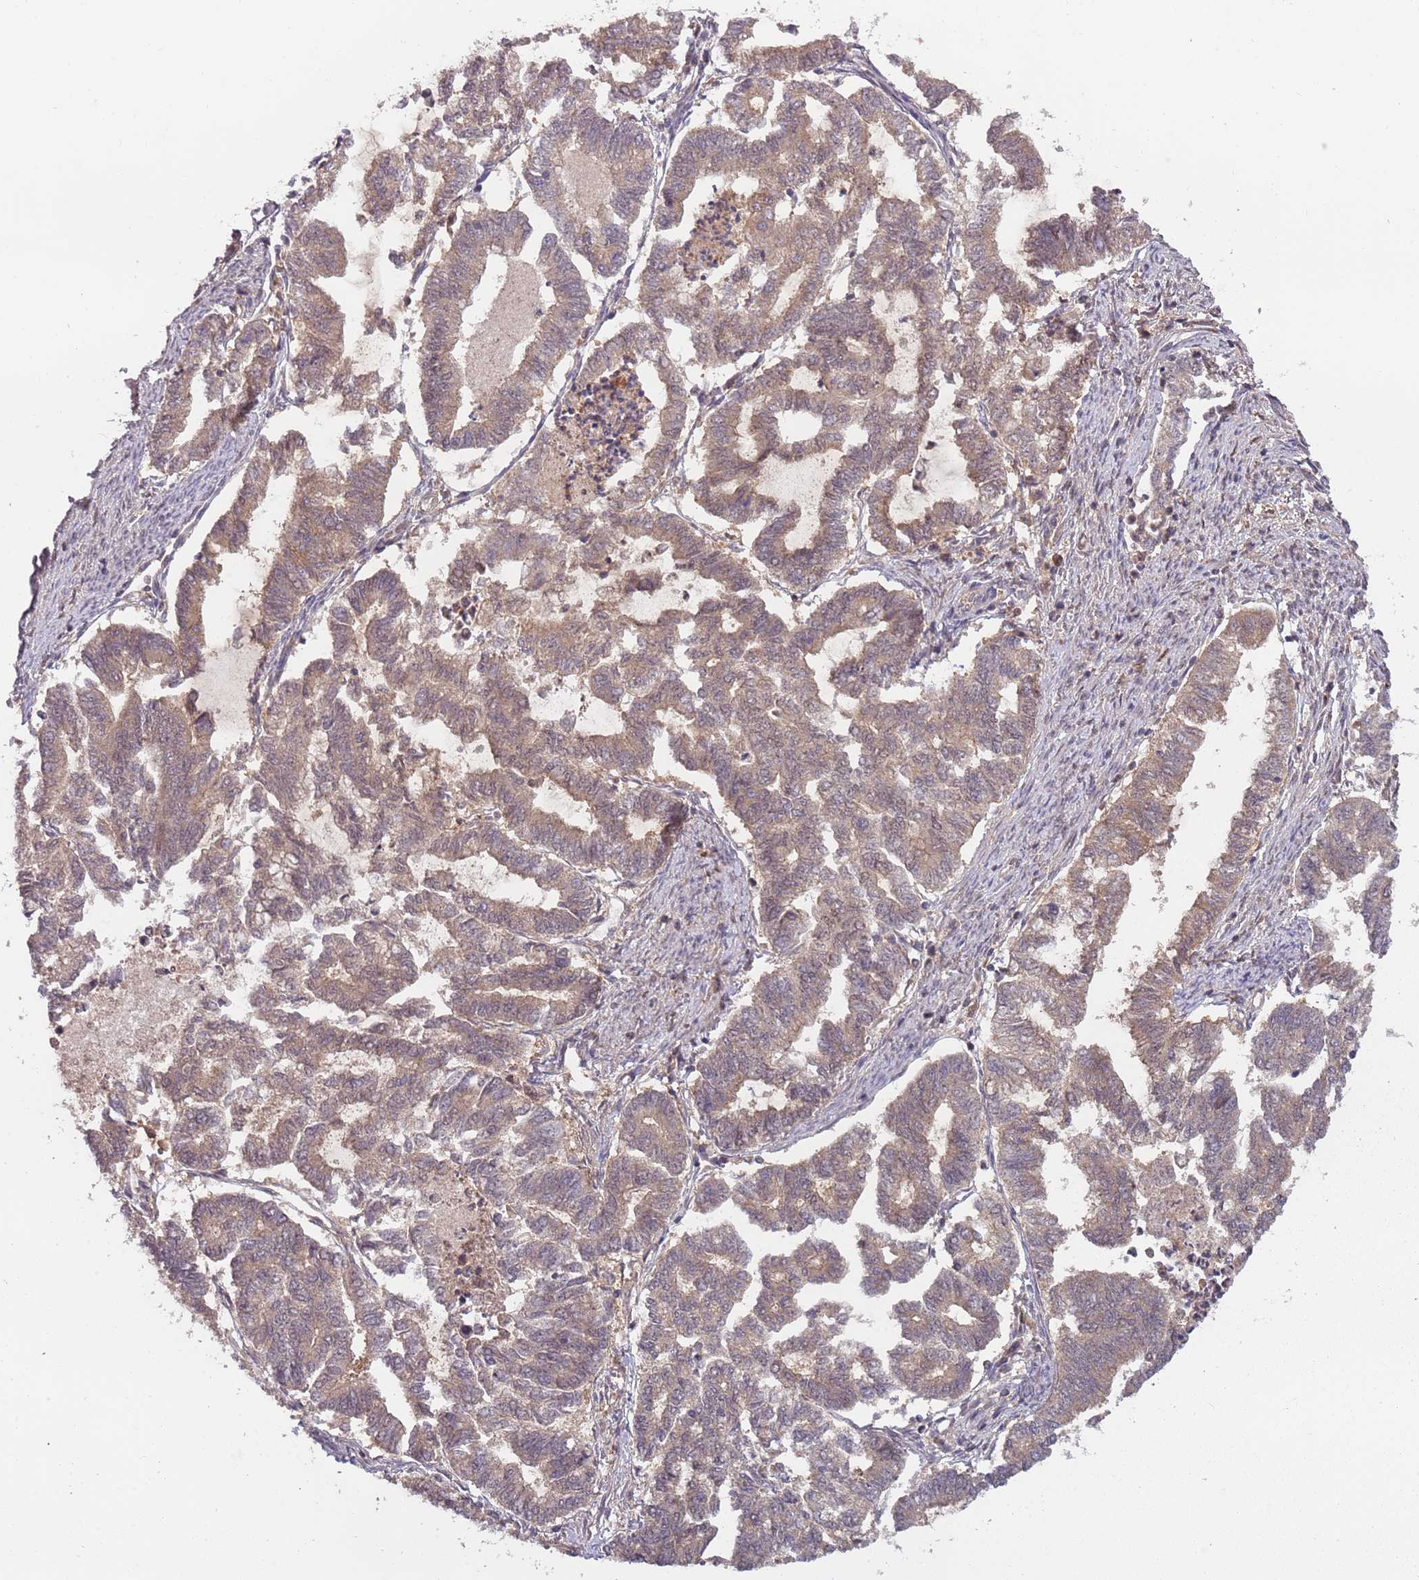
{"staining": {"intensity": "weak", "quantity": "25%-75%", "location": "cytoplasmic/membranous"}, "tissue": "endometrial cancer", "cell_type": "Tumor cells", "image_type": "cancer", "snomed": [{"axis": "morphology", "description": "Adenocarcinoma, NOS"}, {"axis": "topography", "description": "Endometrium"}], "caption": "An IHC histopathology image of neoplastic tissue is shown. Protein staining in brown labels weak cytoplasmic/membranous positivity in endometrial cancer (adenocarcinoma) within tumor cells. (brown staining indicates protein expression, while blue staining denotes nuclei).", "gene": "PGLS", "patient": {"sex": "female", "age": 79}}